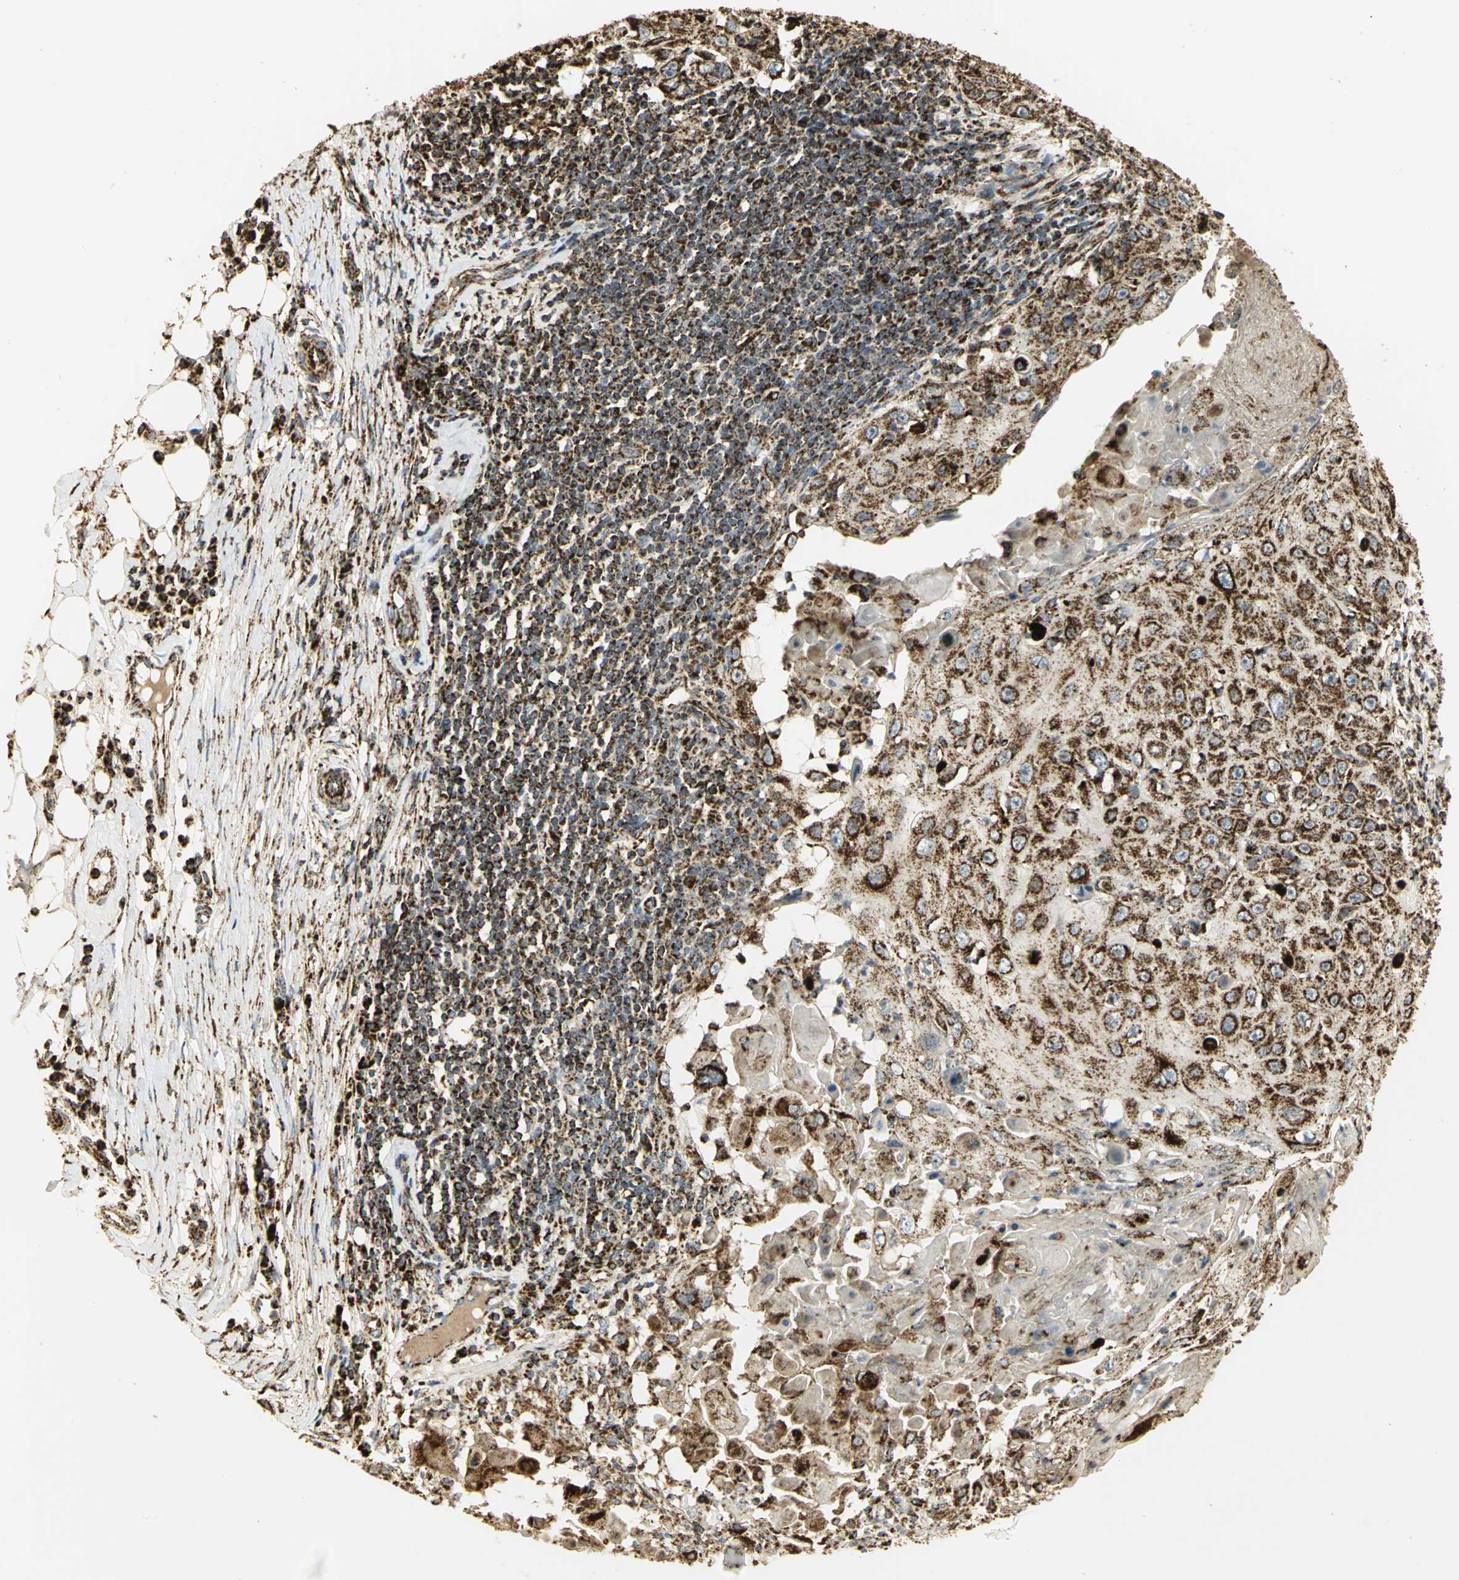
{"staining": {"intensity": "strong", "quantity": ">75%", "location": "cytoplasmic/membranous"}, "tissue": "skin cancer", "cell_type": "Tumor cells", "image_type": "cancer", "snomed": [{"axis": "morphology", "description": "Squamous cell carcinoma, NOS"}, {"axis": "topography", "description": "Skin"}], "caption": "Skin cancer (squamous cell carcinoma) stained with a brown dye shows strong cytoplasmic/membranous positive expression in about >75% of tumor cells.", "gene": "VDAC1", "patient": {"sex": "male", "age": 86}}